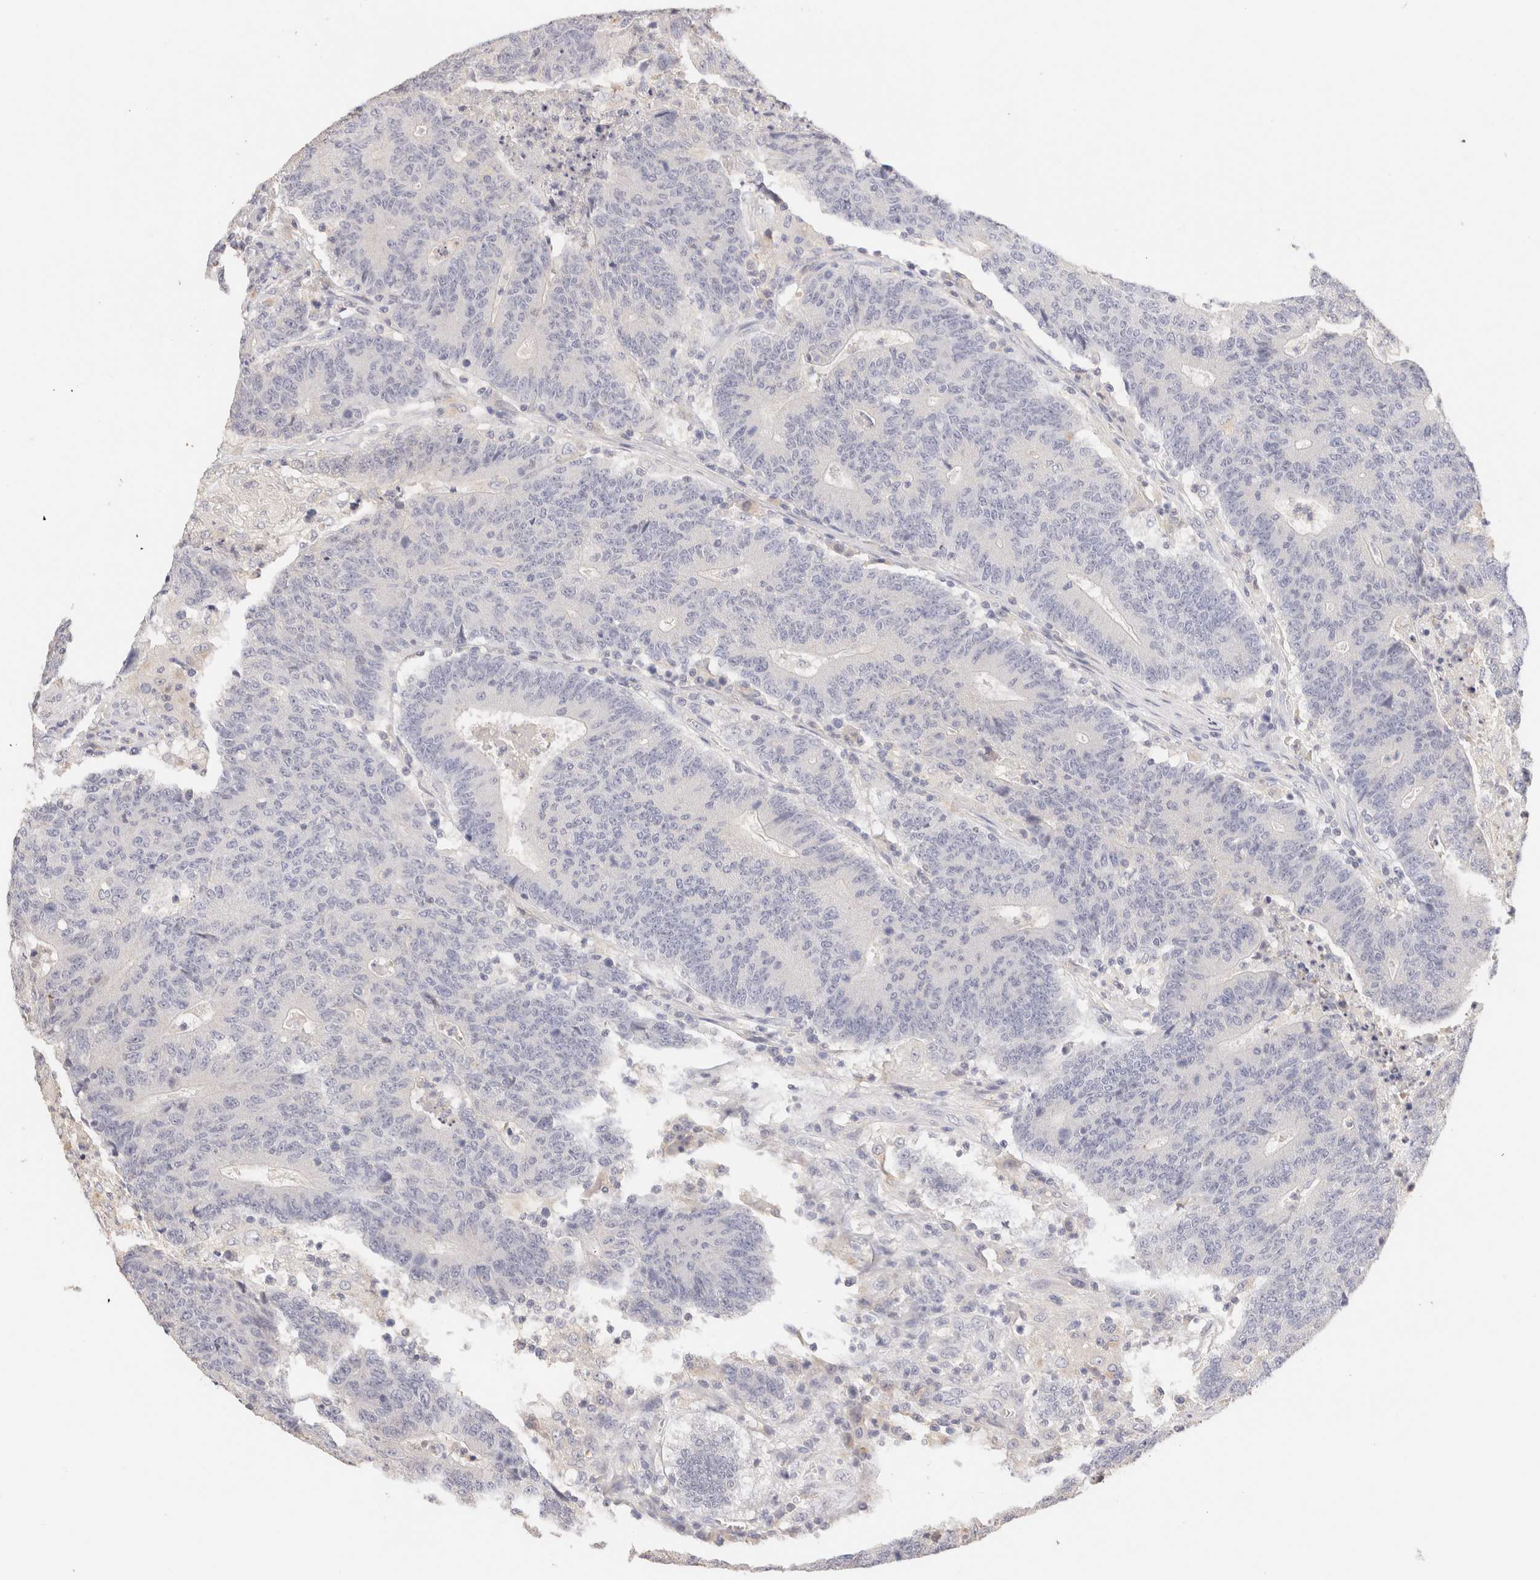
{"staining": {"intensity": "negative", "quantity": "none", "location": "none"}, "tissue": "colorectal cancer", "cell_type": "Tumor cells", "image_type": "cancer", "snomed": [{"axis": "morphology", "description": "Normal tissue, NOS"}, {"axis": "morphology", "description": "Adenocarcinoma, NOS"}, {"axis": "topography", "description": "Colon"}], "caption": "Tumor cells show no significant positivity in adenocarcinoma (colorectal).", "gene": "SCGB2A2", "patient": {"sex": "female", "age": 75}}